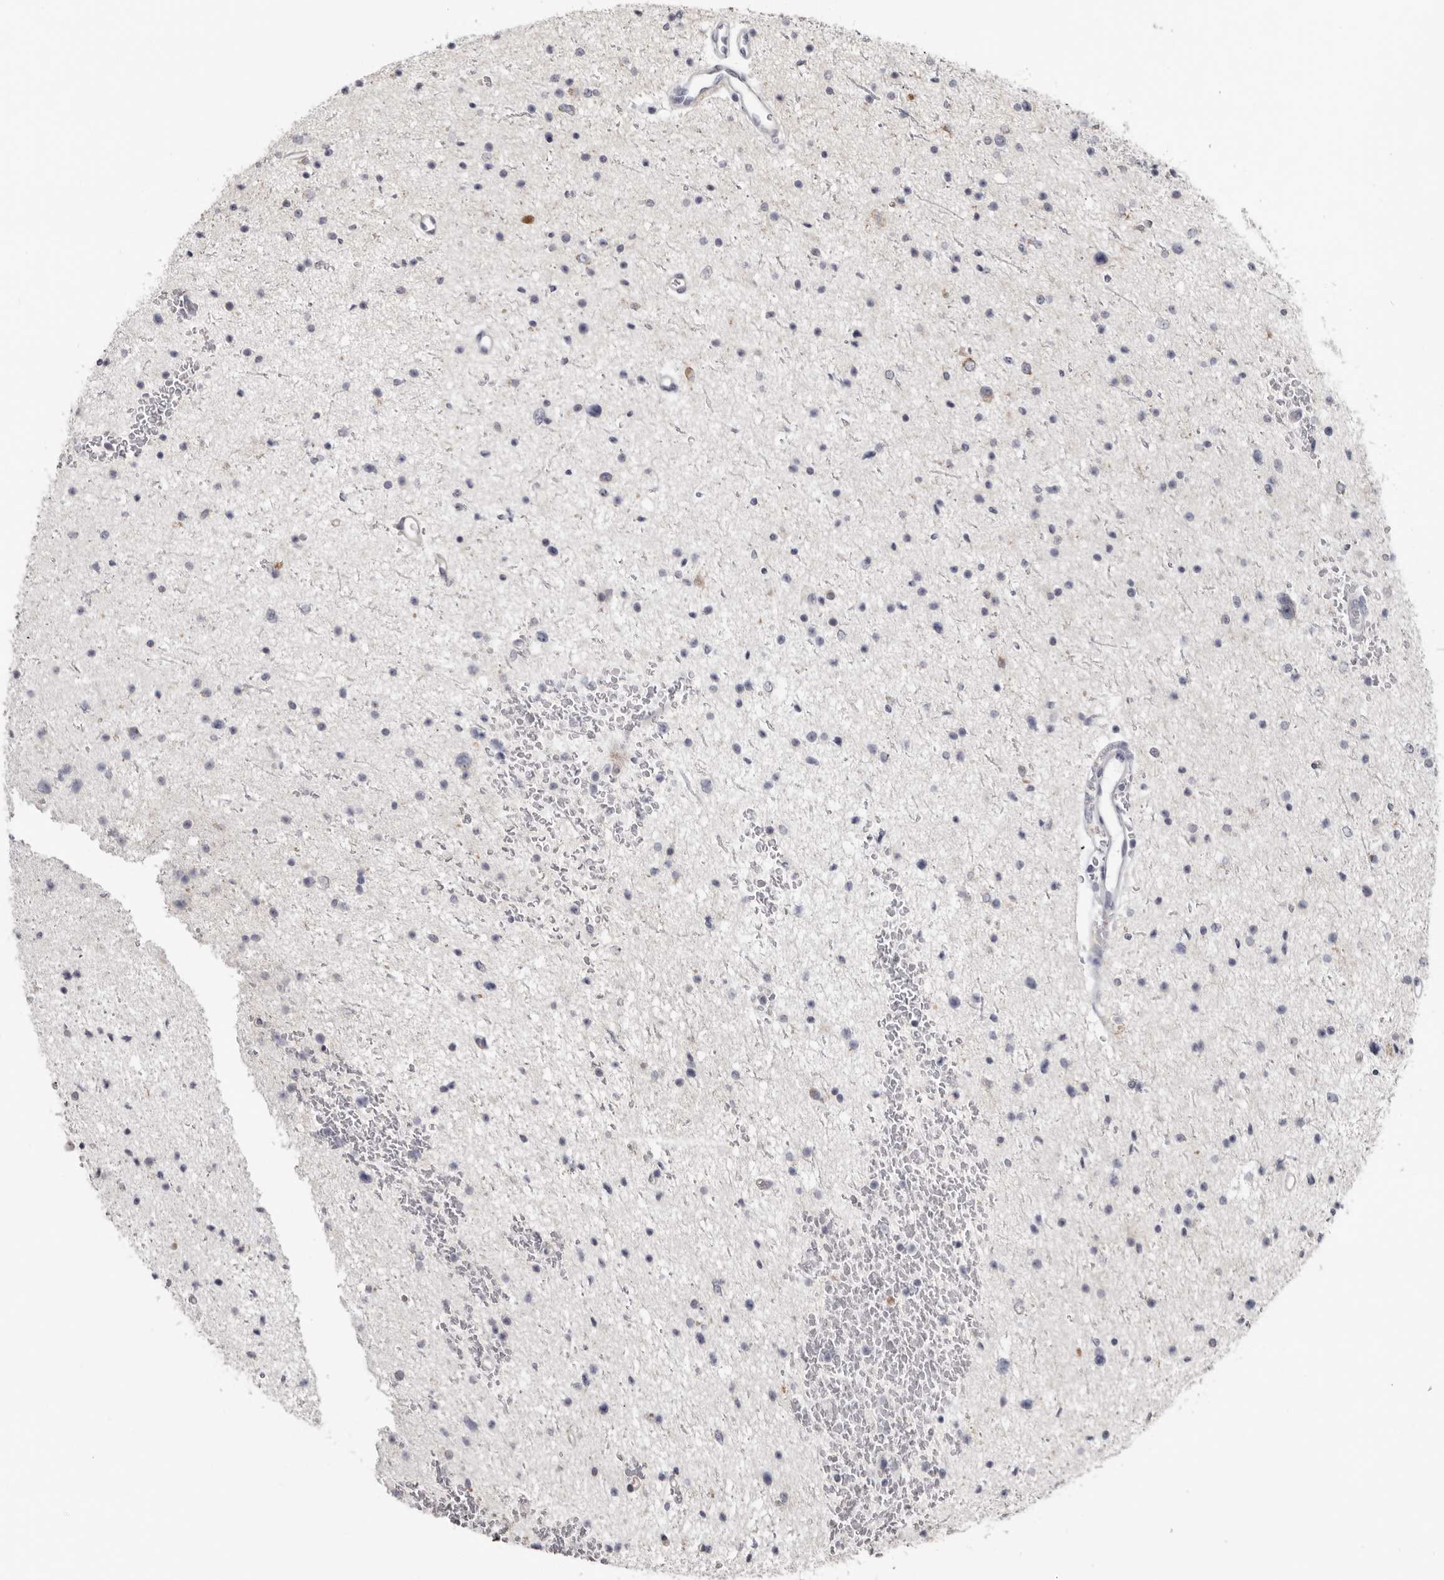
{"staining": {"intensity": "negative", "quantity": "none", "location": "none"}, "tissue": "glioma", "cell_type": "Tumor cells", "image_type": "cancer", "snomed": [{"axis": "morphology", "description": "Glioma, malignant, Low grade"}, {"axis": "topography", "description": "Brain"}], "caption": "Immunohistochemistry photomicrograph of human glioma stained for a protein (brown), which exhibits no positivity in tumor cells.", "gene": "BAD", "patient": {"sex": "female", "age": 37}}